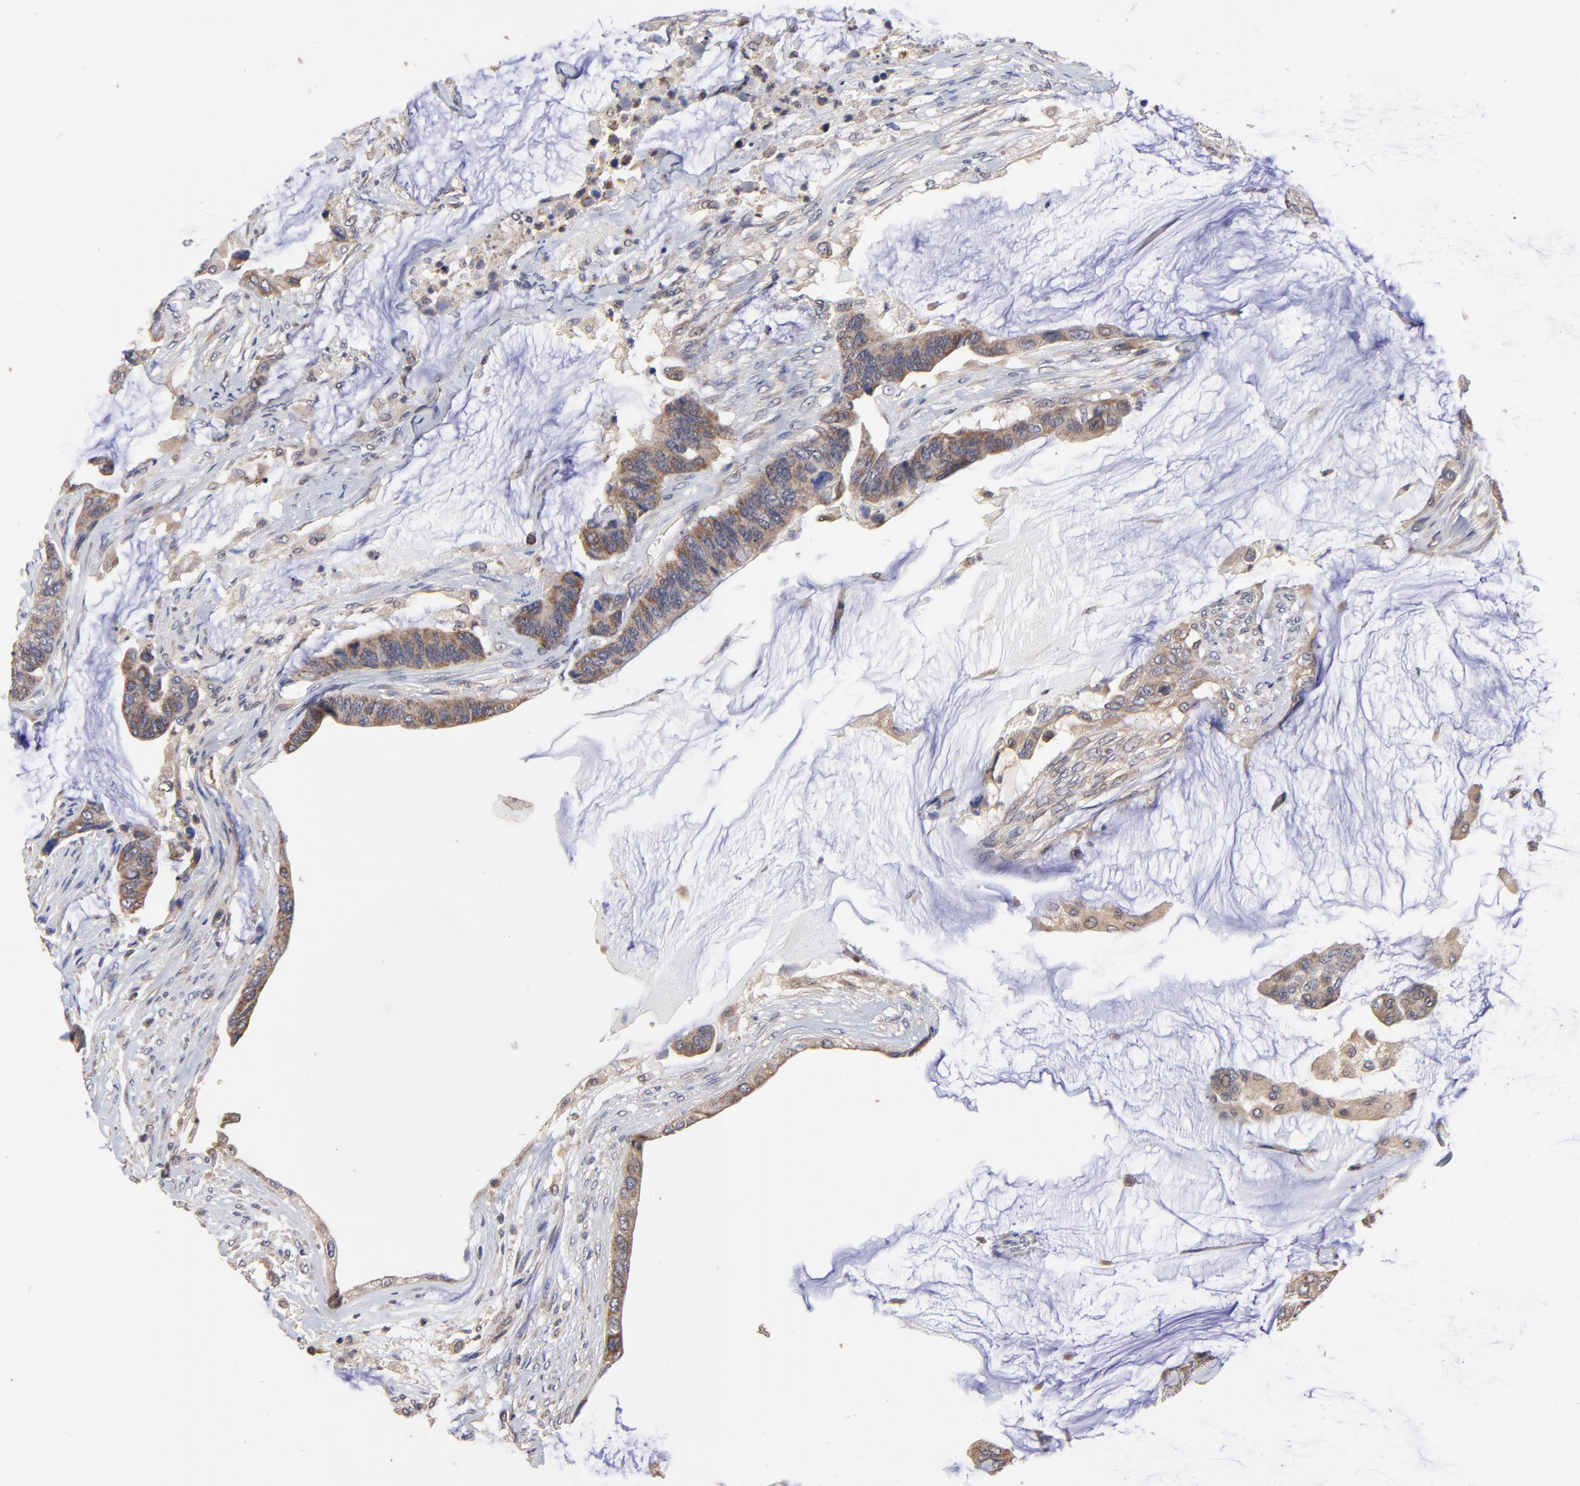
{"staining": {"intensity": "moderate", "quantity": "25%-75%", "location": "cytoplasmic/membranous"}, "tissue": "colorectal cancer", "cell_type": "Tumor cells", "image_type": "cancer", "snomed": [{"axis": "morphology", "description": "Adenocarcinoma, NOS"}, {"axis": "topography", "description": "Rectum"}], "caption": "A medium amount of moderate cytoplasmic/membranous positivity is seen in approximately 25%-75% of tumor cells in colorectal cancer tissue.", "gene": "PCMT1", "patient": {"sex": "female", "age": 59}}